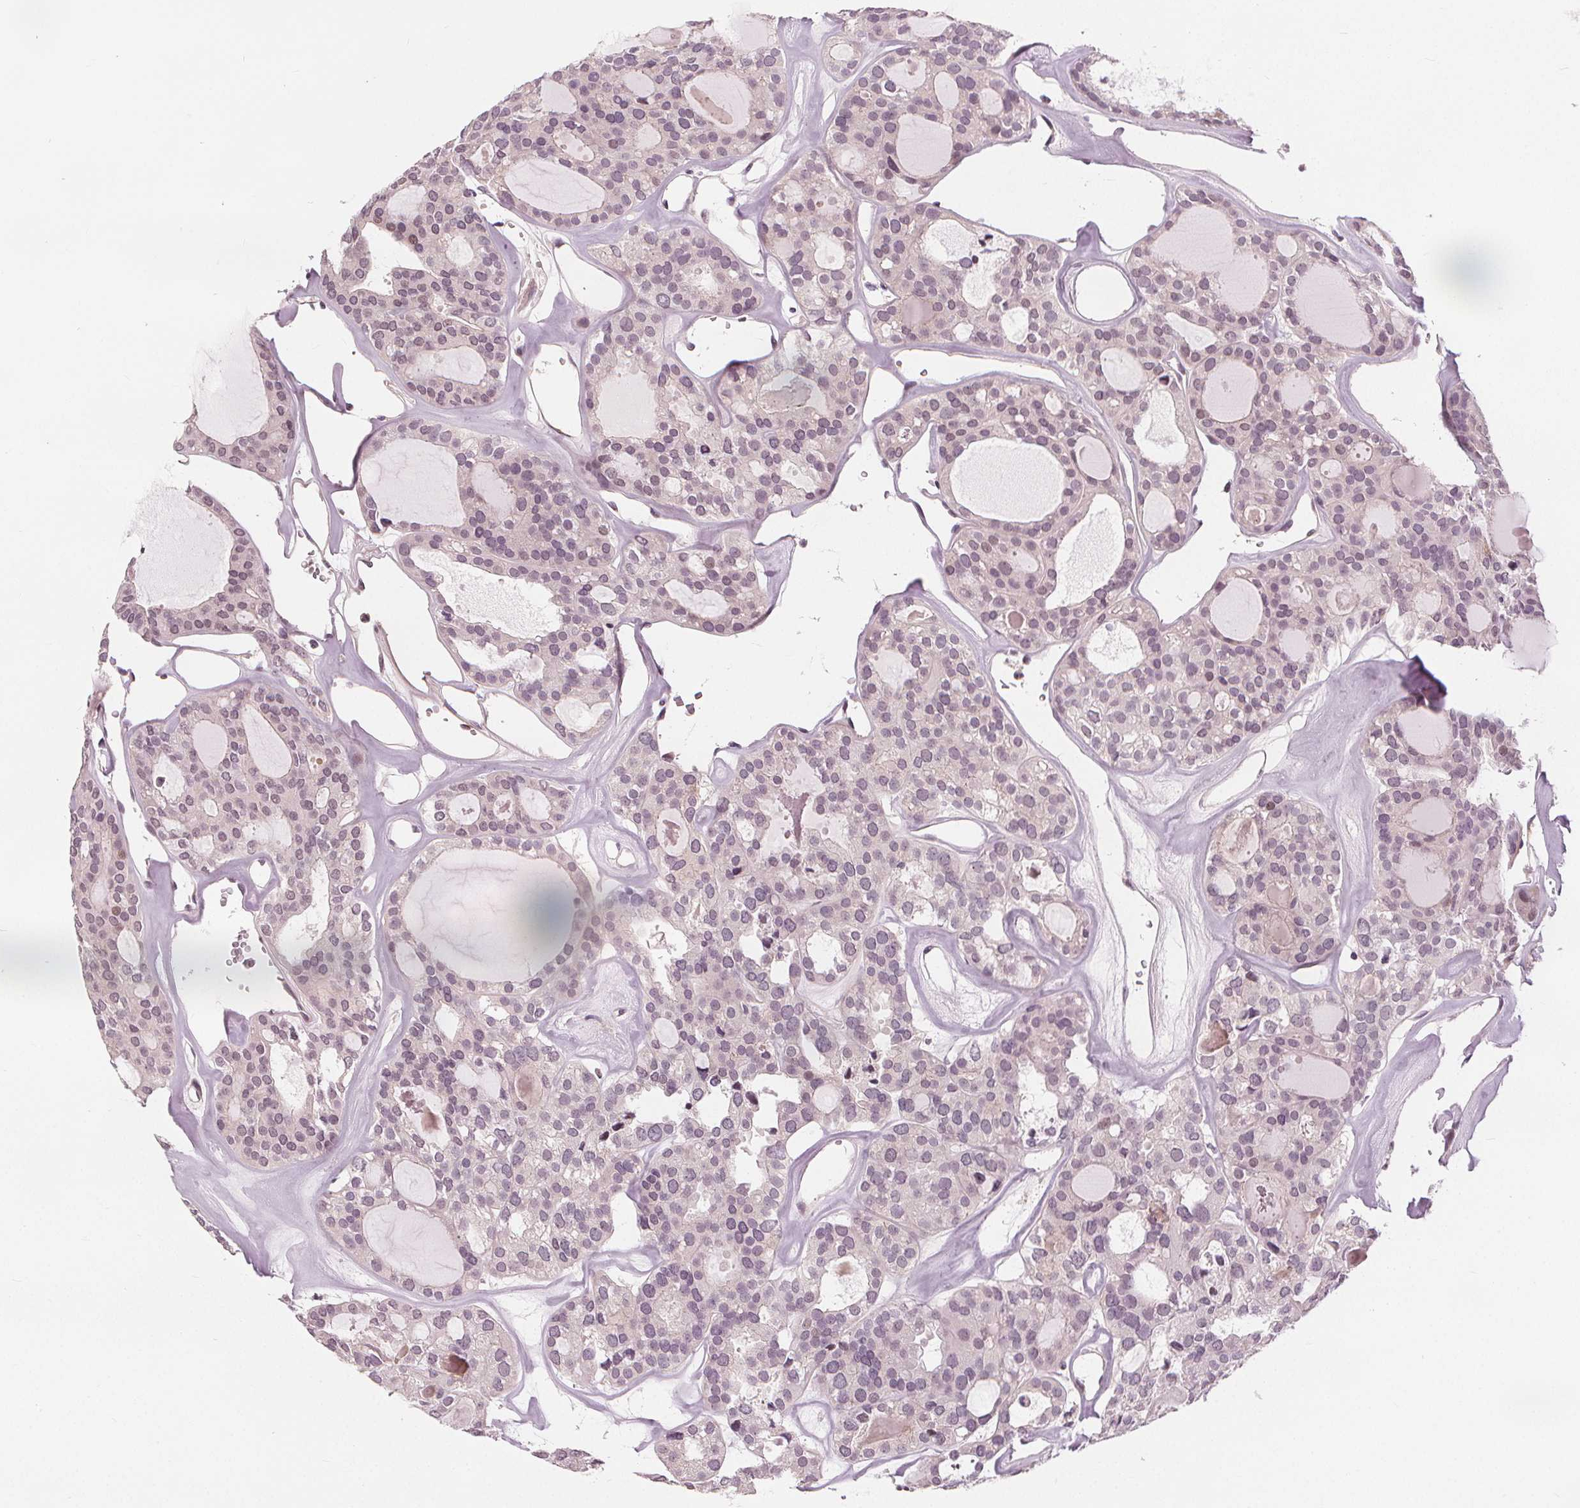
{"staining": {"intensity": "negative", "quantity": "none", "location": "none"}, "tissue": "thyroid cancer", "cell_type": "Tumor cells", "image_type": "cancer", "snomed": [{"axis": "morphology", "description": "Follicular adenoma carcinoma, NOS"}, {"axis": "topography", "description": "Thyroid gland"}], "caption": "Thyroid cancer (follicular adenoma carcinoma) stained for a protein using immunohistochemistry demonstrates no staining tumor cells.", "gene": "SLC34A1", "patient": {"sex": "male", "age": 75}}